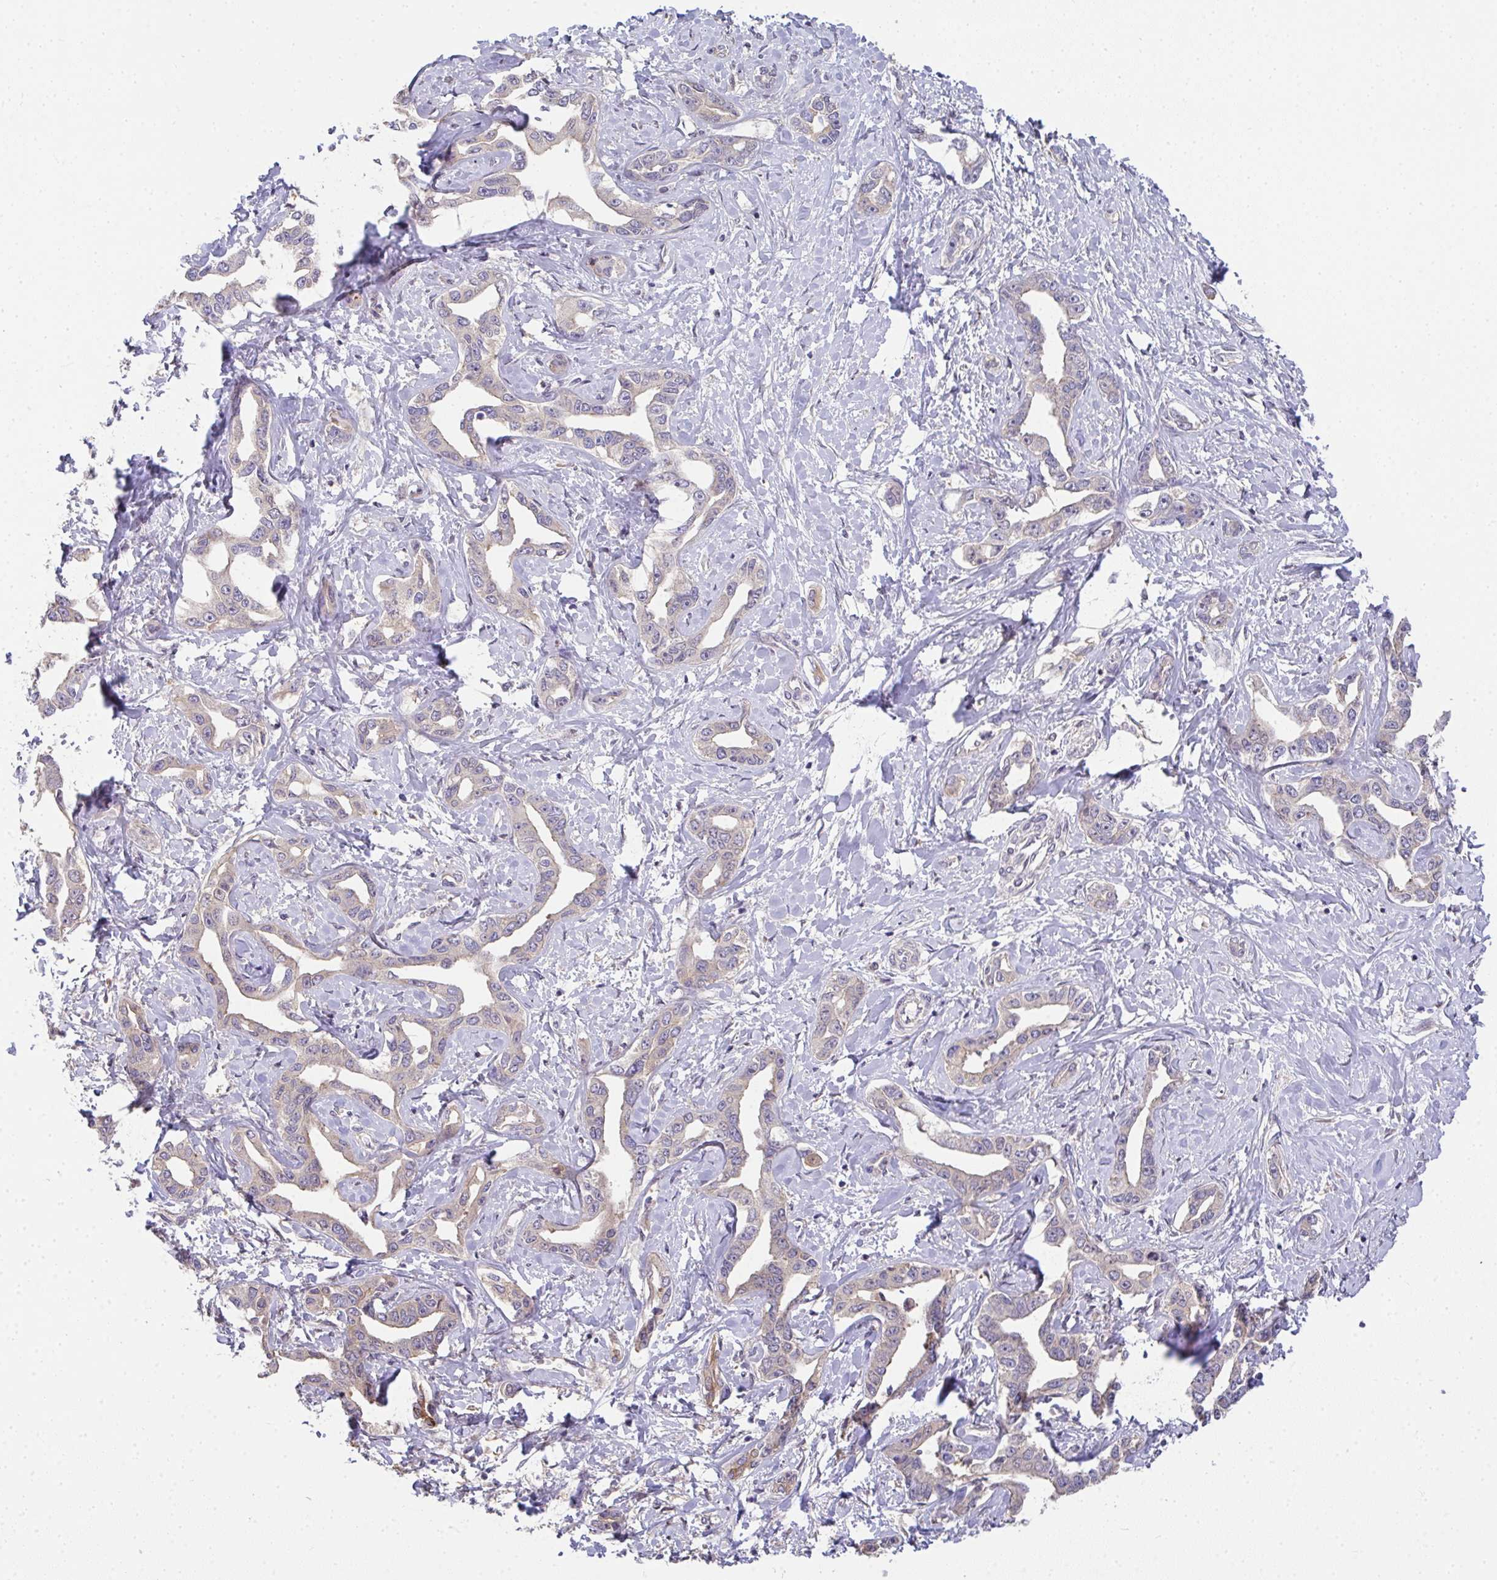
{"staining": {"intensity": "negative", "quantity": "none", "location": "none"}, "tissue": "liver cancer", "cell_type": "Tumor cells", "image_type": "cancer", "snomed": [{"axis": "morphology", "description": "Cholangiocarcinoma"}, {"axis": "topography", "description": "Liver"}], "caption": "Immunohistochemistry (IHC) of liver cholangiocarcinoma displays no positivity in tumor cells.", "gene": "EEF1AKMT1", "patient": {"sex": "male", "age": 59}}